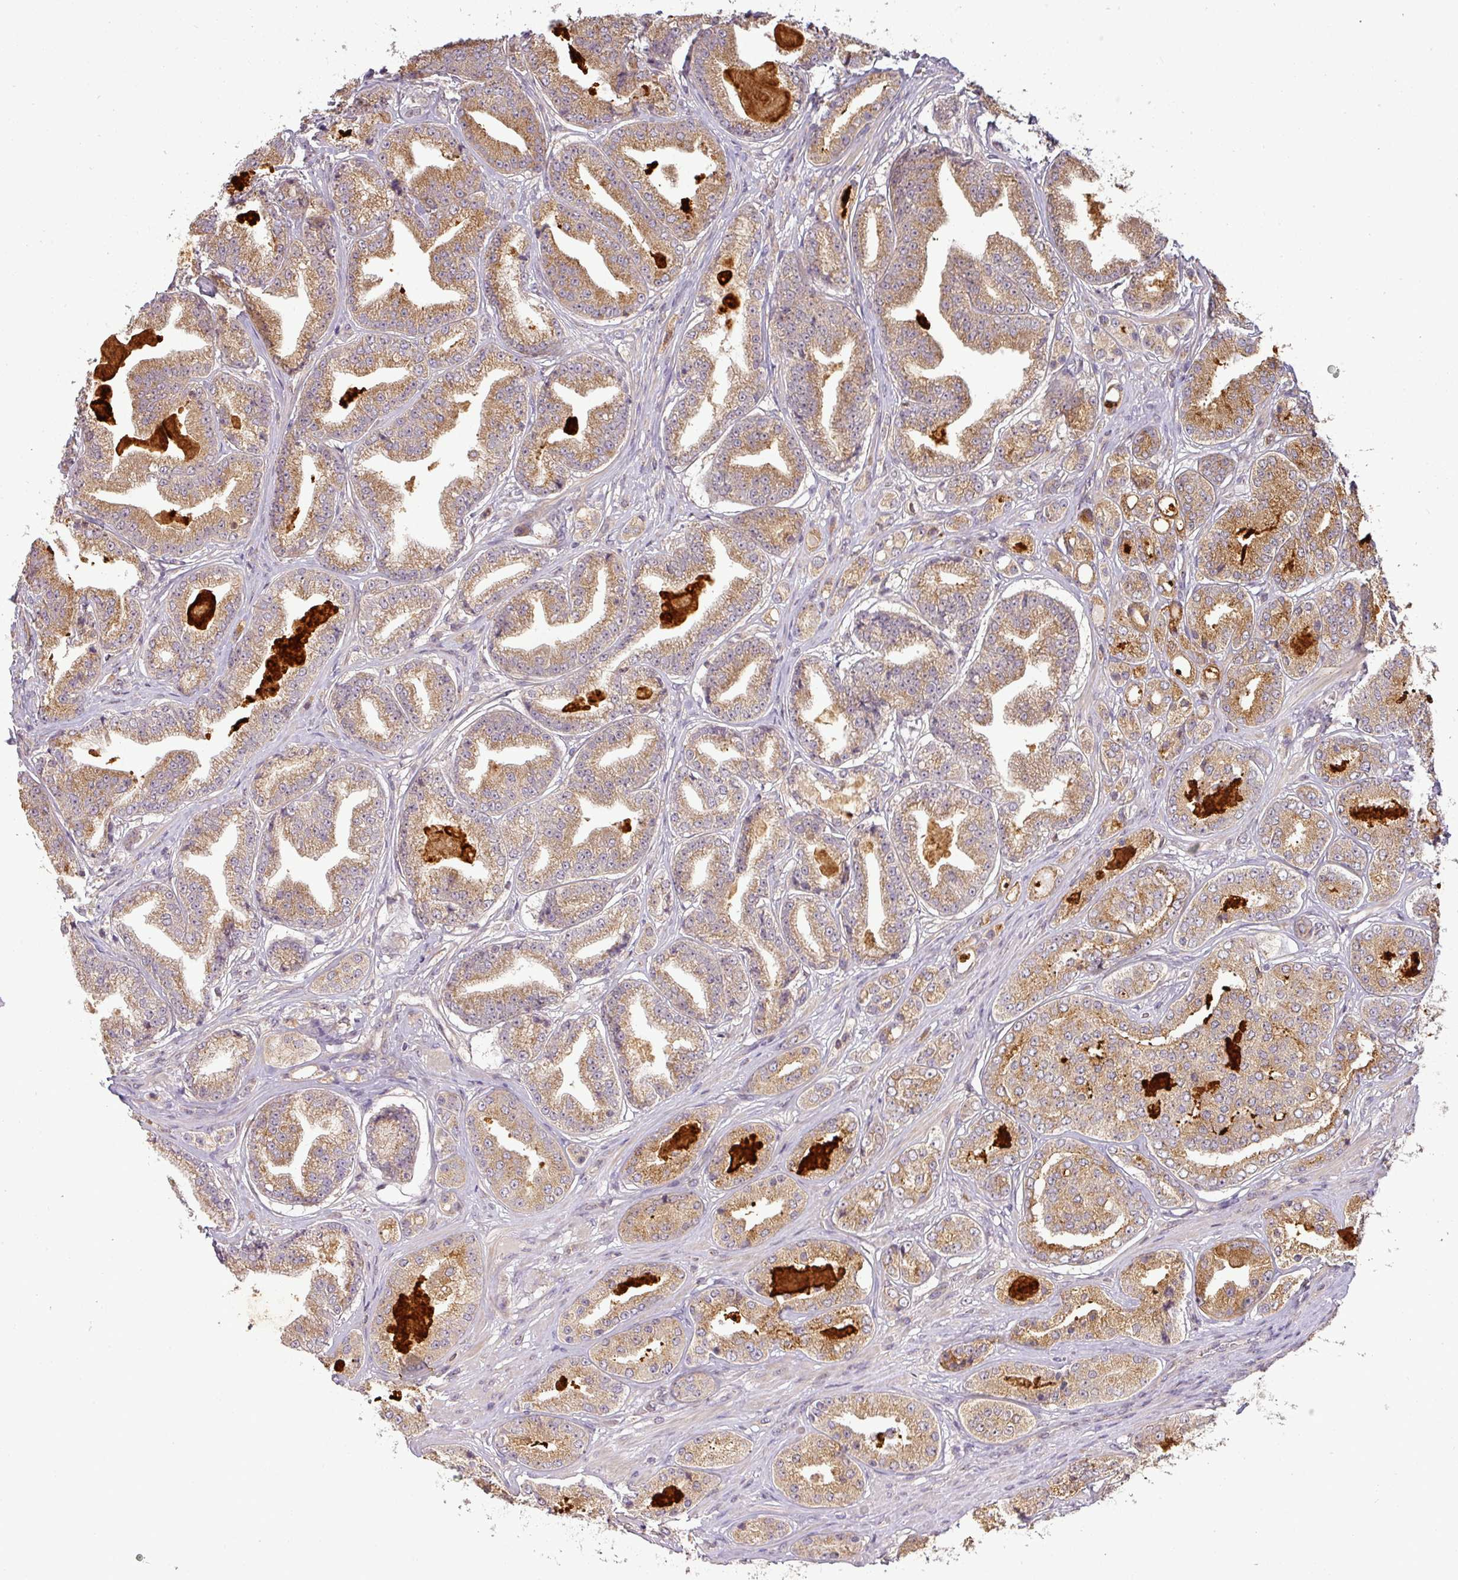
{"staining": {"intensity": "moderate", "quantity": ">75%", "location": "cytoplasmic/membranous"}, "tissue": "prostate cancer", "cell_type": "Tumor cells", "image_type": "cancer", "snomed": [{"axis": "morphology", "description": "Adenocarcinoma, High grade"}, {"axis": "topography", "description": "Prostate"}], "caption": "Prostate cancer was stained to show a protein in brown. There is medium levels of moderate cytoplasmic/membranous expression in approximately >75% of tumor cells.", "gene": "NIN", "patient": {"sex": "male", "age": 63}}